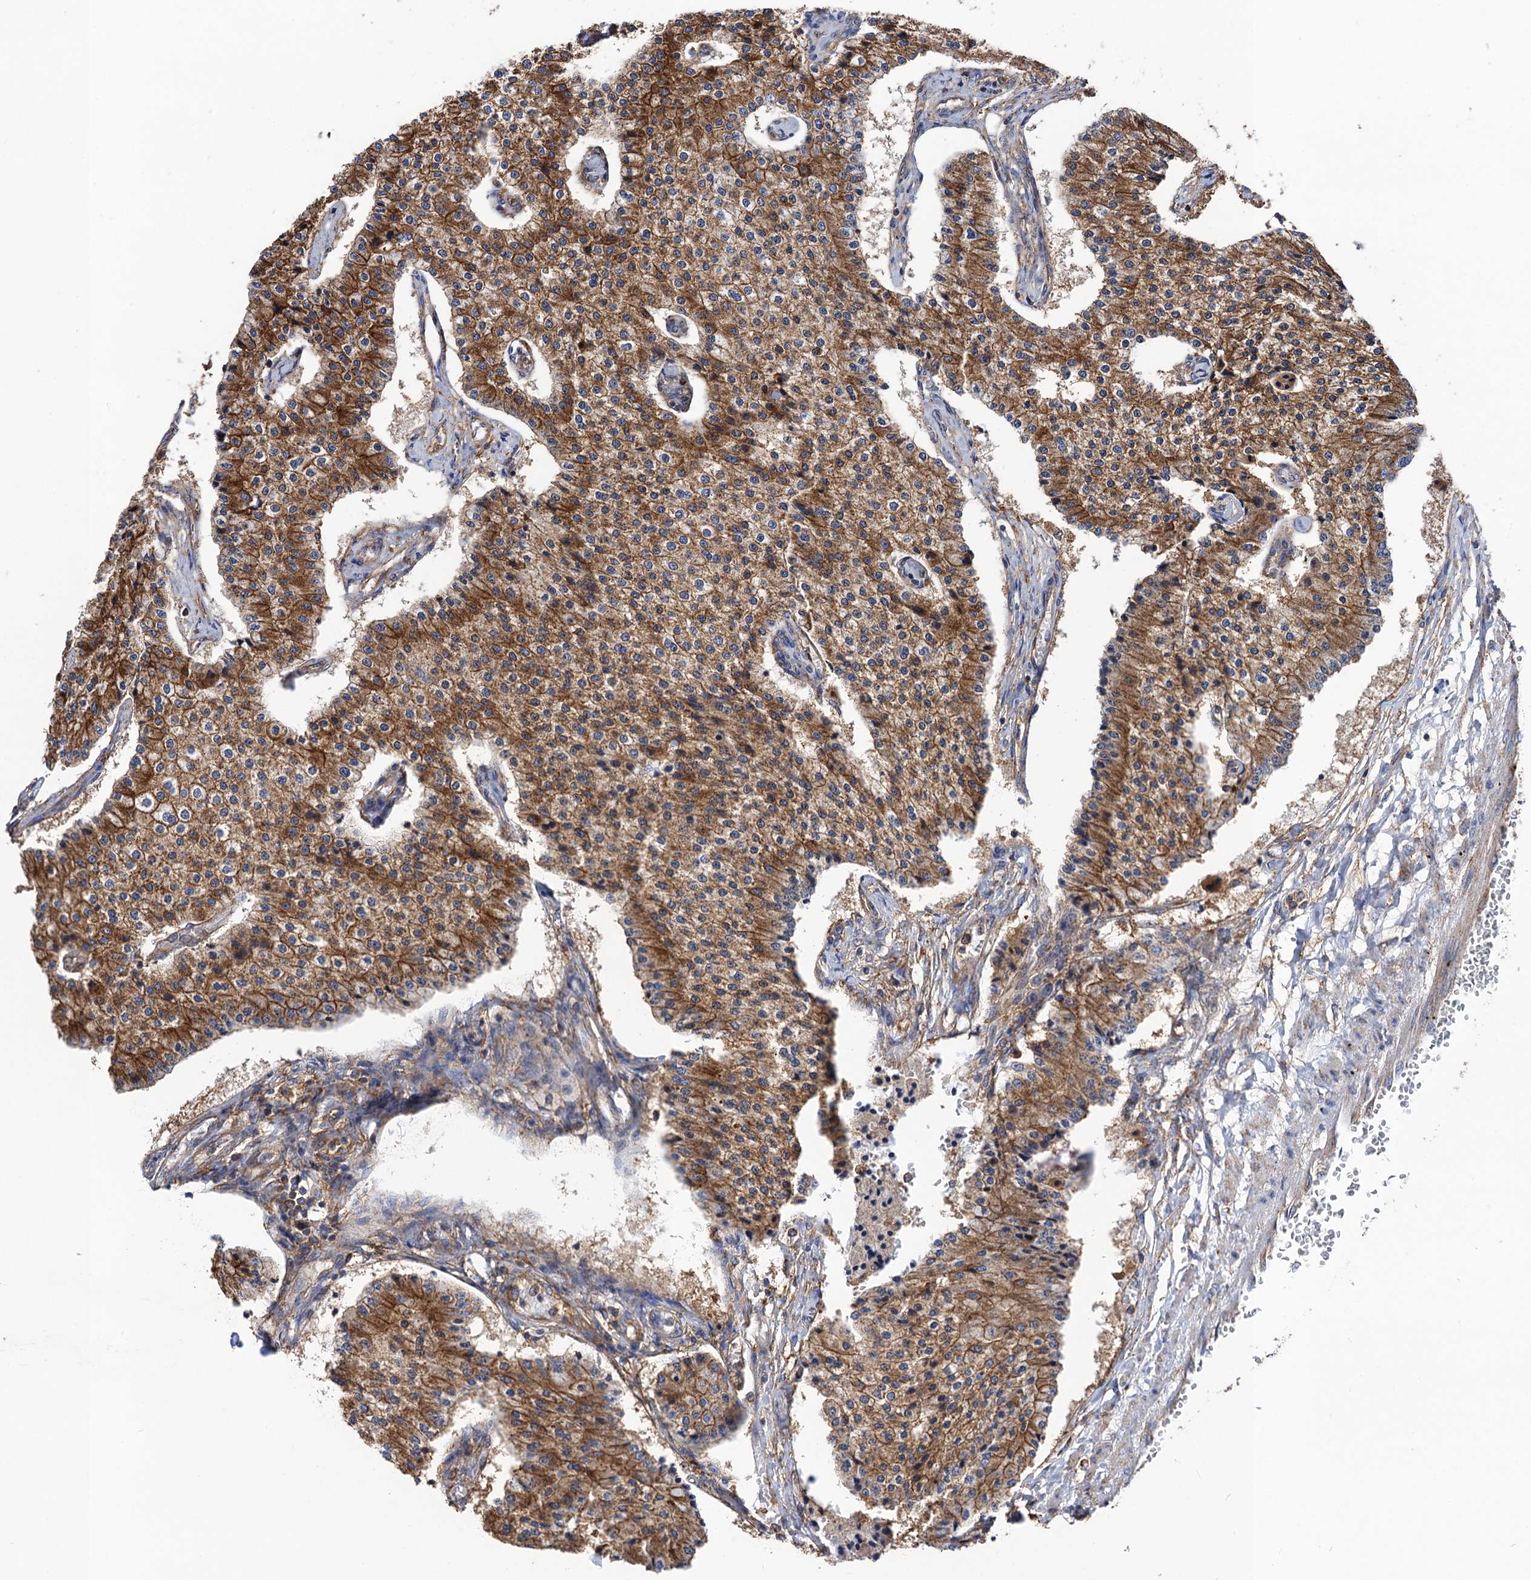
{"staining": {"intensity": "moderate", "quantity": ">75%", "location": "cytoplasmic/membranous"}, "tissue": "carcinoid", "cell_type": "Tumor cells", "image_type": "cancer", "snomed": [{"axis": "morphology", "description": "Carcinoid, malignant, NOS"}, {"axis": "topography", "description": "Colon"}], "caption": "Immunohistochemistry image of carcinoid stained for a protein (brown), which shows medium levels of moderate cytoplasmic/membranous staining in about >75% of tumor cells.", "gene": "DYDC1", "patient": {"sex": "female", "age": 52}}